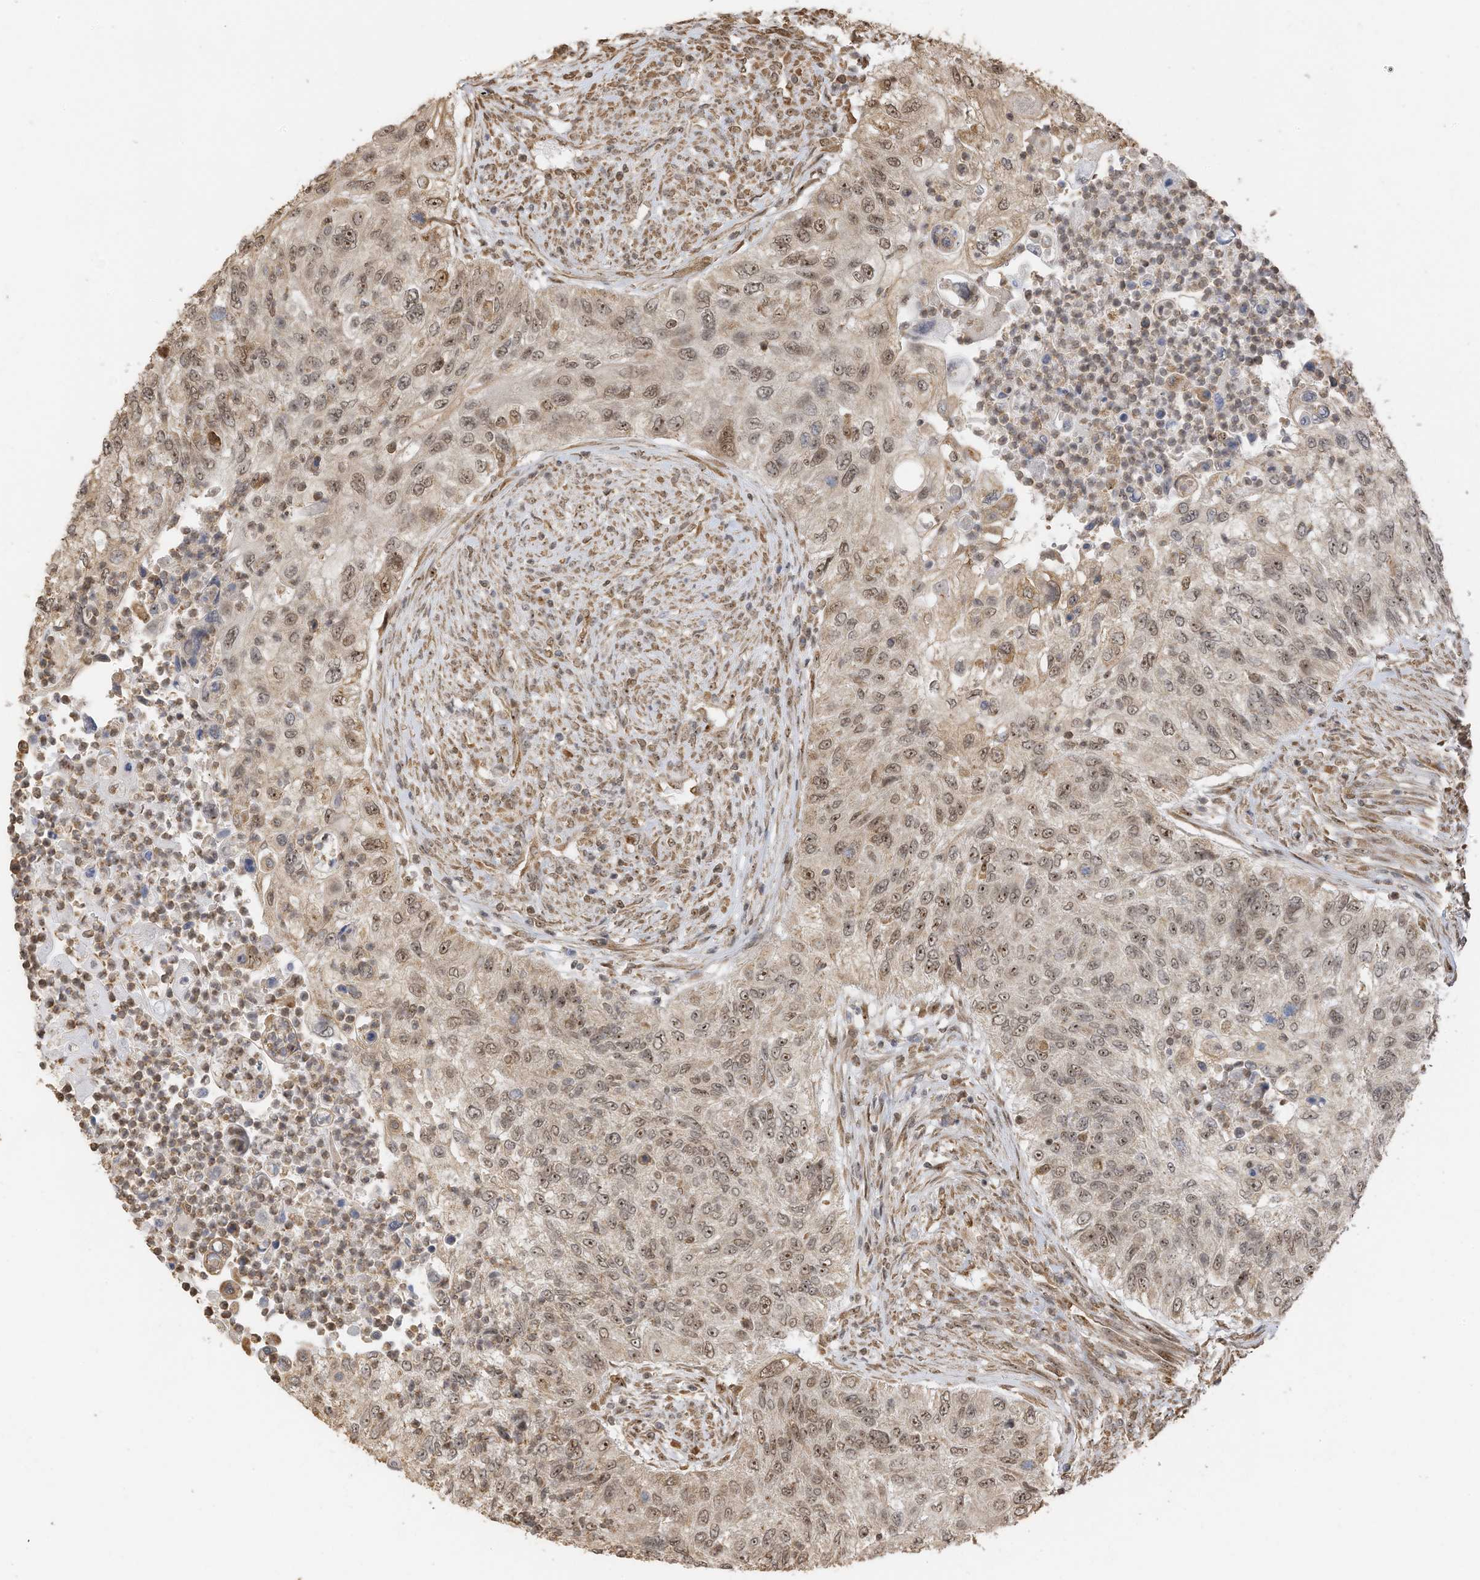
{"staining": {"intensity": "weak", "quantity": ">75%", "location": "nuclear"}, "tissue": "urothelial cancer", "cell_type": "Tumor cells", "image_type": "cancer", "snomed": [{"axis": "morphology", "description": "Urothelial carcinoma, High grade"}, {"axis": "topography", "description": "Urinary bladder"}], "caption": "An immunohistochemistry (IHC) photomicrograph of neoplastic tissue is shown. Protein staining in brown highlights weak nuclear positivity in urothelial carcinoma (high-grade) within tumor cells.", "gene": "ERLEC1", "patient": {"sex": "female", "age": 60}}